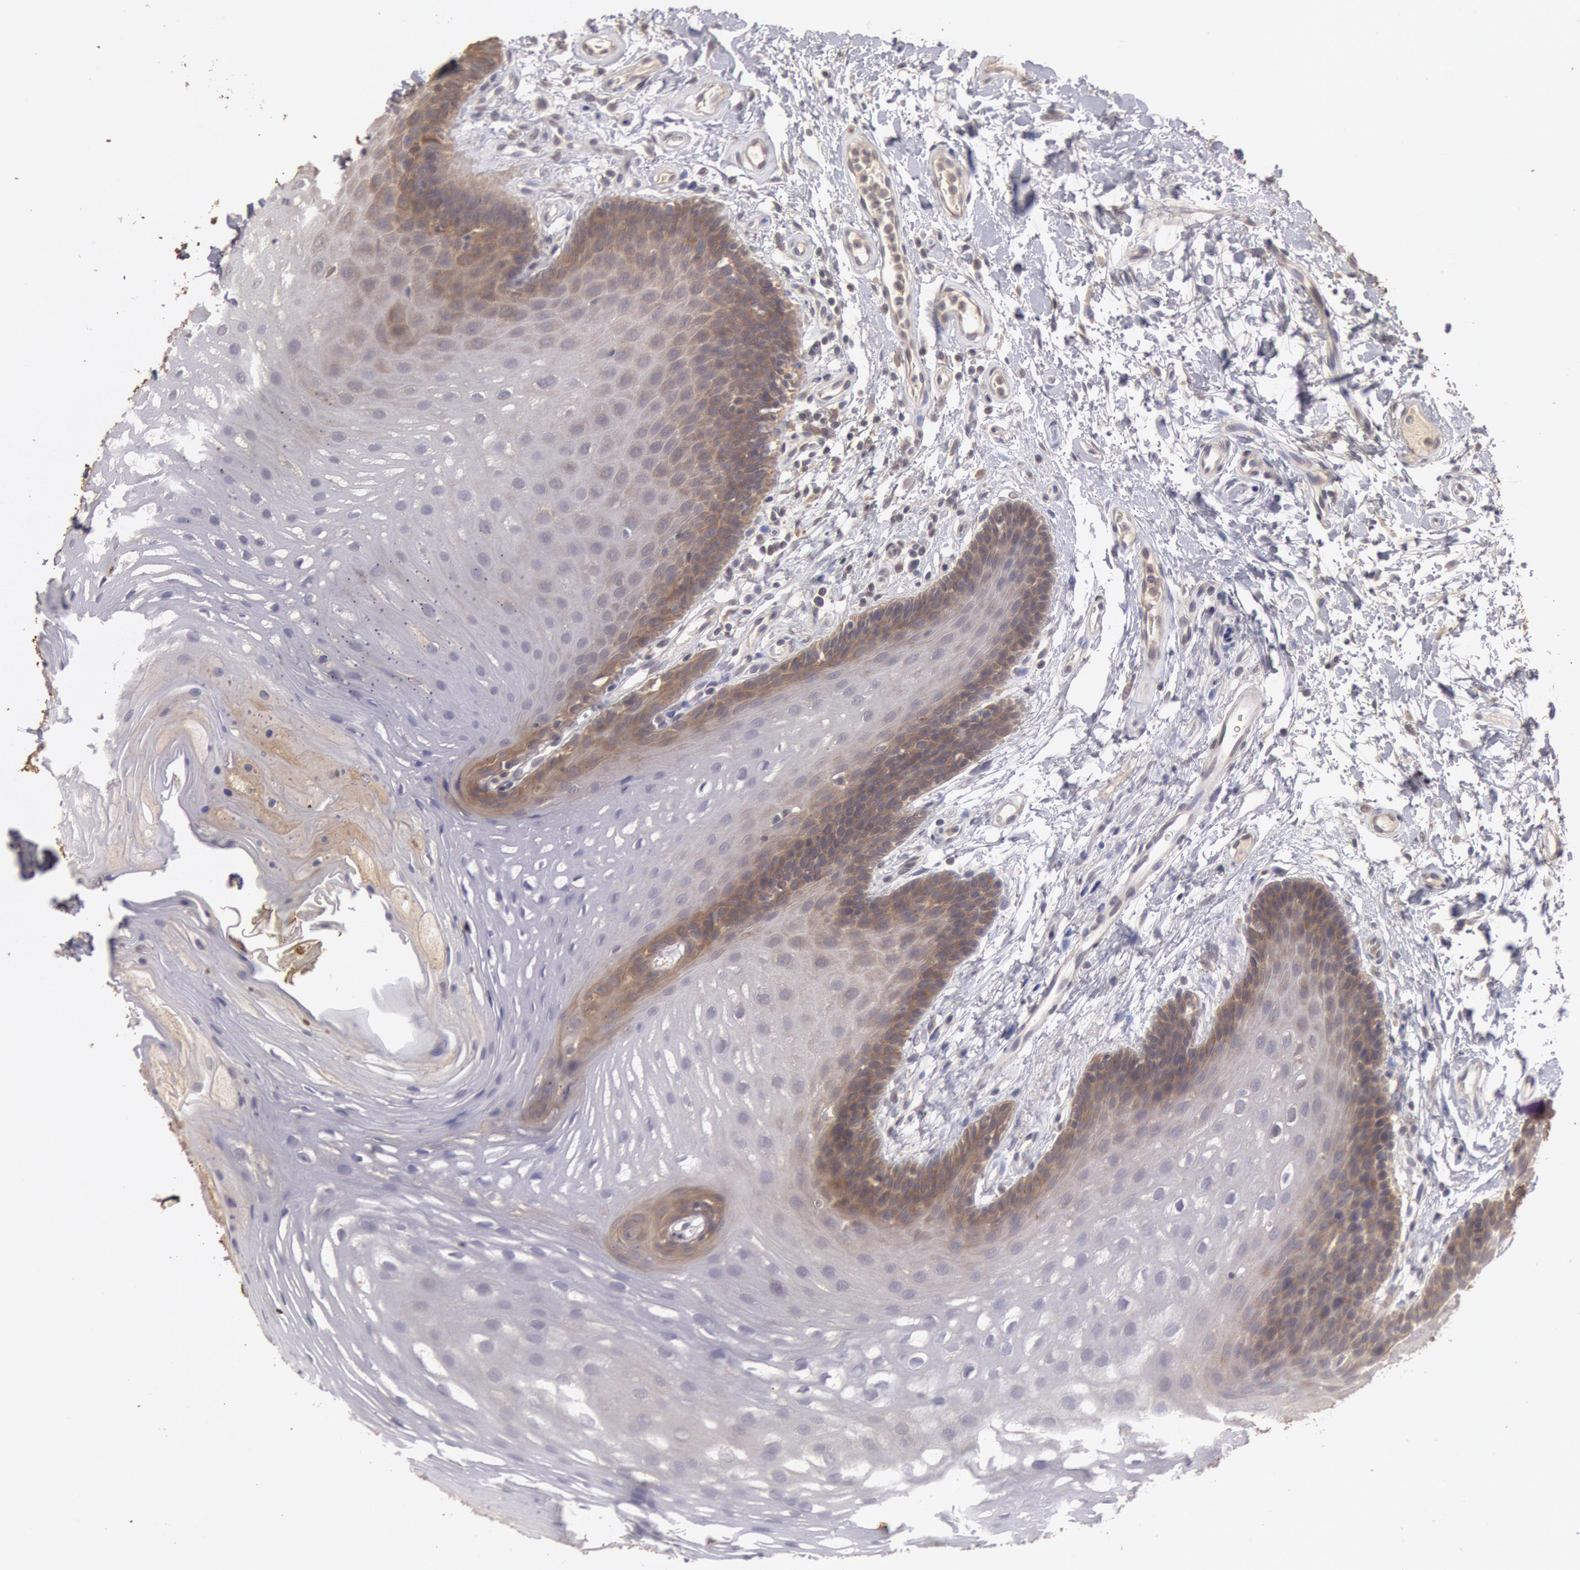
{"staining": {"intensity": "moderate", "quantity": "25%-75%", "location": "cytoplasmic/membranous"}, "tissue": "oral mucosa", "cell_type": "Squamous epithelial cells", "image_type": "normal", "snomed": [{"axis": "morphology", "description": "Normal tissue, NOS"}, {"axis": "topography", "description": "Oral tissue"}], "caption": "Immunohistochemistry (IHC) micrograph of unremarkable oral mucosa: oral mucosa stained using immunohistochemistry exhibits medium levels of moderate protein expression localized specifically in the cytoplasmic/membranous of squamous epithelial cells, appearing as a cytoplasmic/membranous brown color.", "gene": "ZFP36L1", "patient": {"sex": "male", "age": 62}}